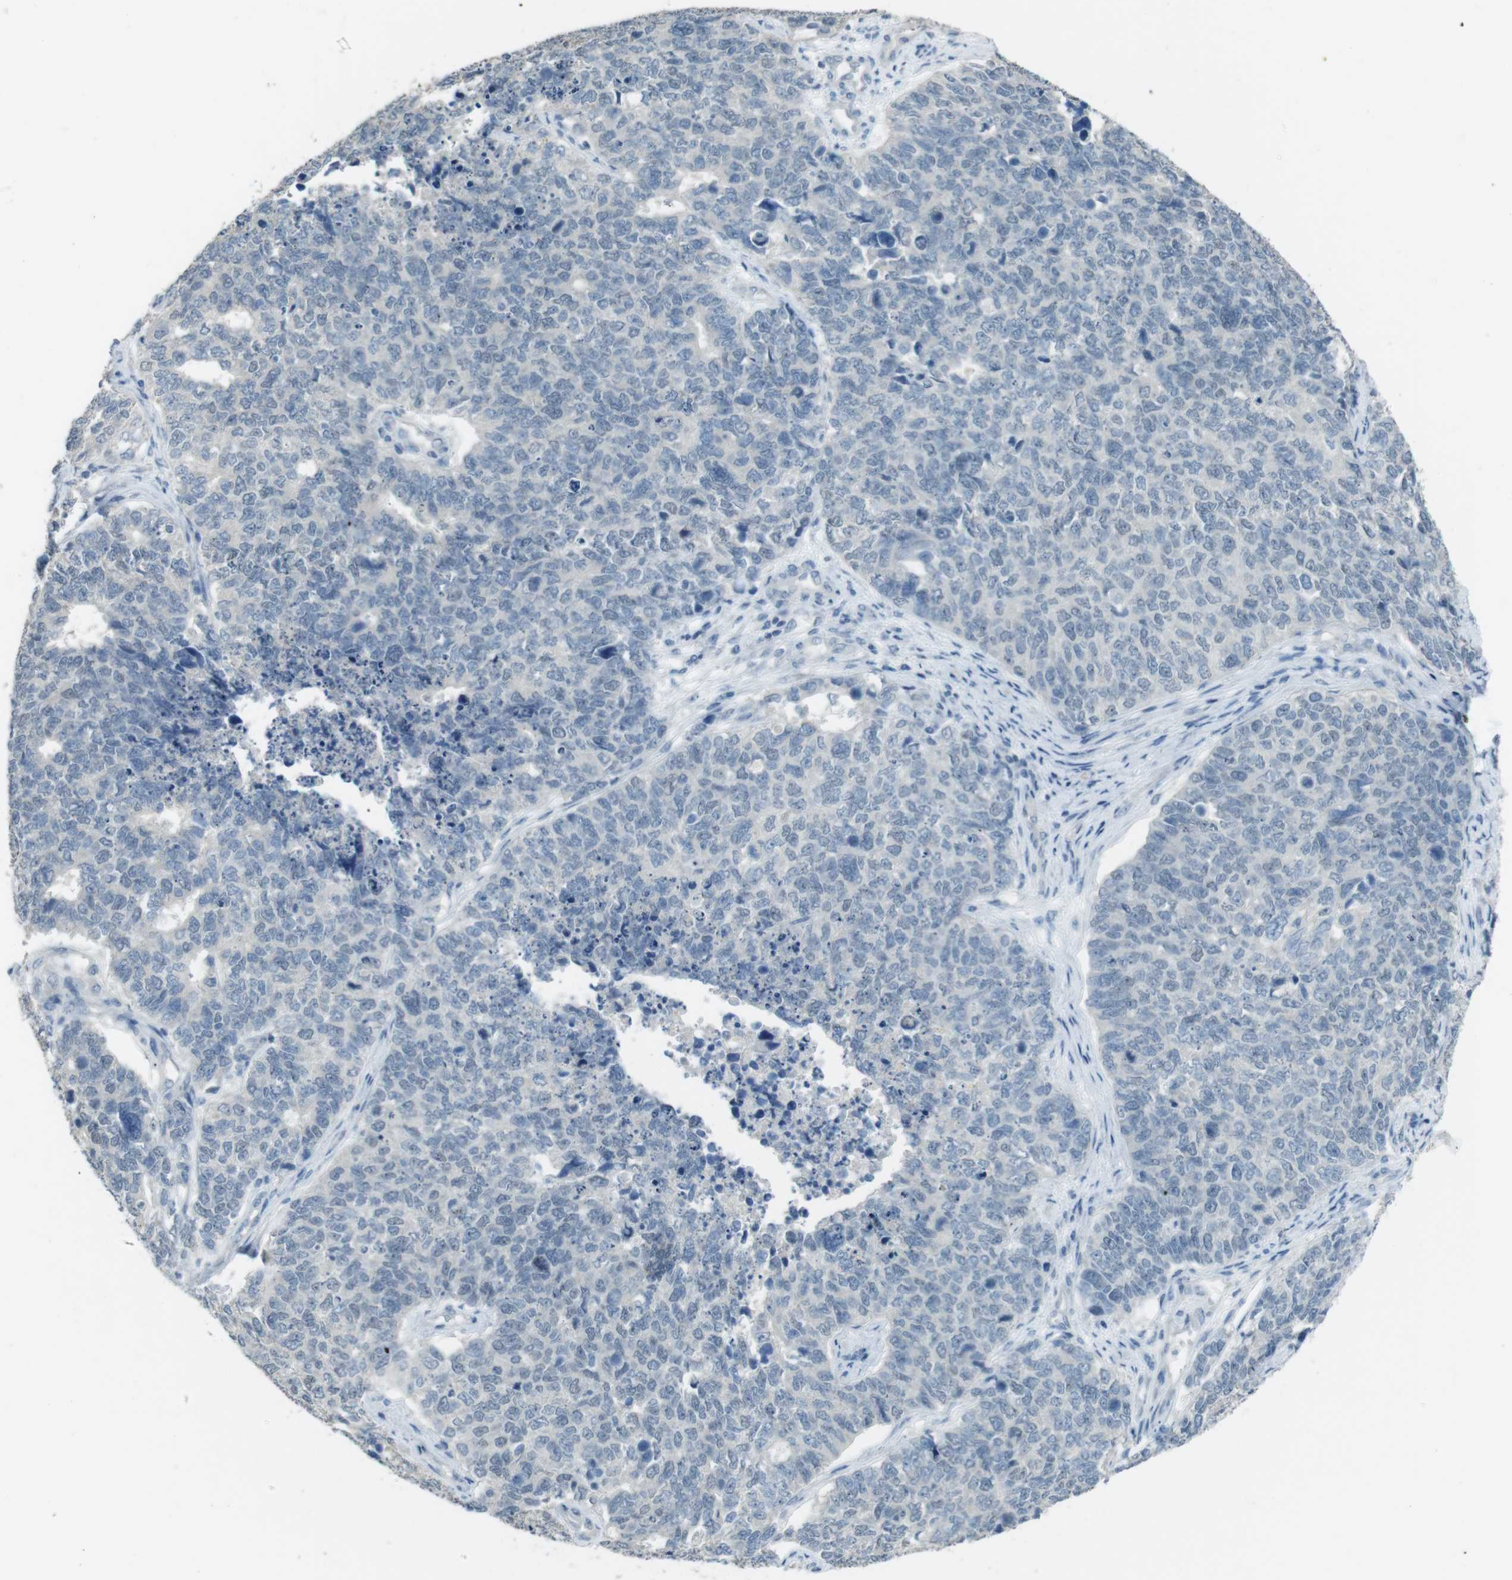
{"staining": {"intensity": "negative", "quantity": "none", "location": "none"}, "tissue": "cervical cancer", "cell_type": "Tumor cells", "image_type": "cancer", "snomed": [{"axis": "morphology", "description": "Squamous cell carcinoma, NOS"}, {"axis": "topography", "description": "Cervix"}], "caption": "Tumor cells show no significant protein positivity in squamous cell carcinoma (cervical). Nuclei are stained in blue.", "gene": "ENTPD7", "patient": {"sex": "female", "age": 63}}